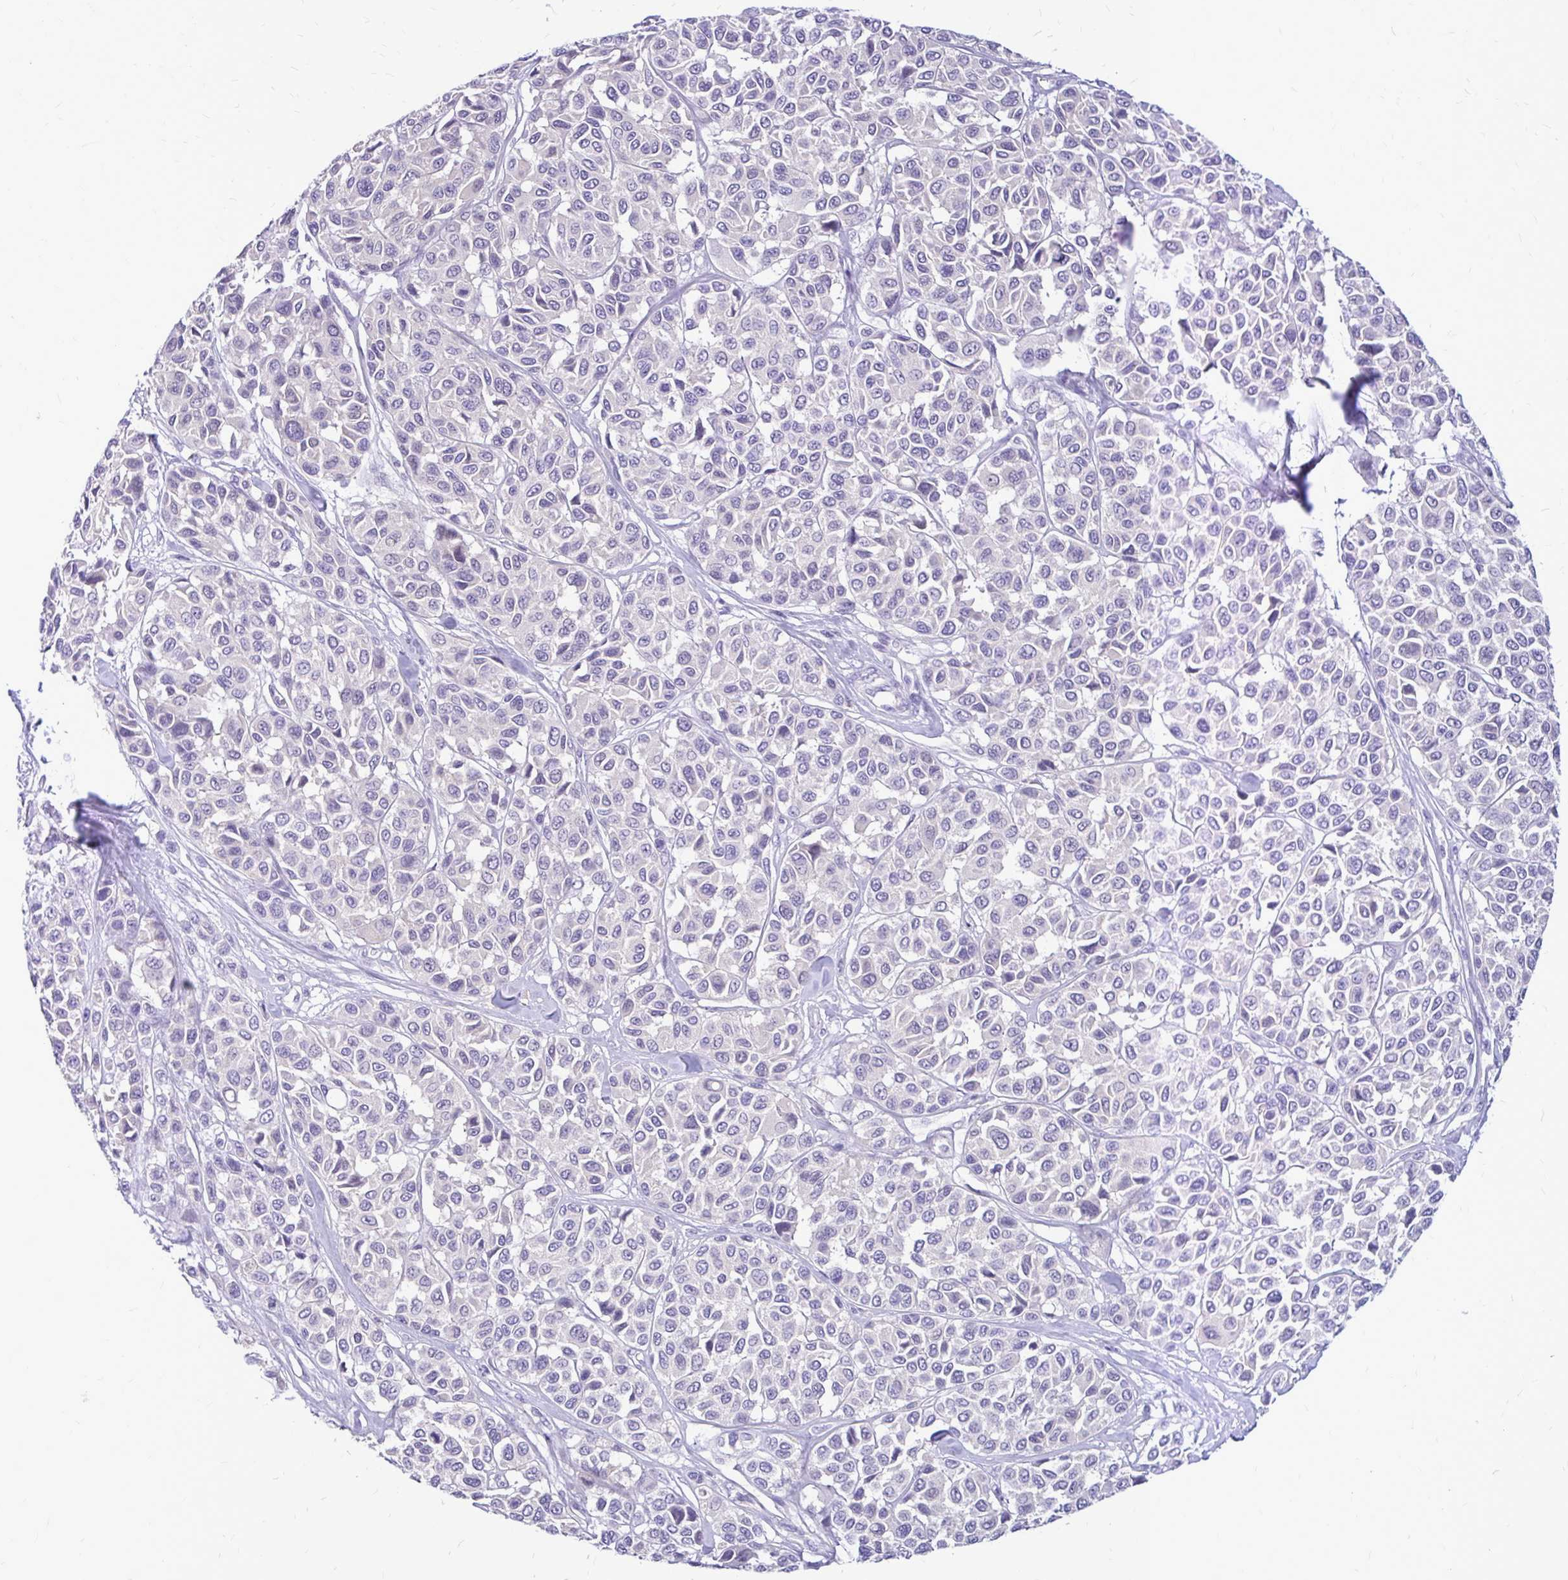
{"staining": {"intensity": "negative", "quantity": "none", "location": "none"}, "tissue": "melanoma", "cell_type": "Tumor cells", "image_type": "cancer", "snomed": [{"axis": "morphology", "description": "Malignant melanoma, NOS"}, {"axis": "topography", "description": "Skin"}], "caption": "Micrograph shows no significant protein positivity in tumor cells of malignant melanoma.", "gene": "MAP1LC3A", "patient": {"sex": "female", "age": 66}}